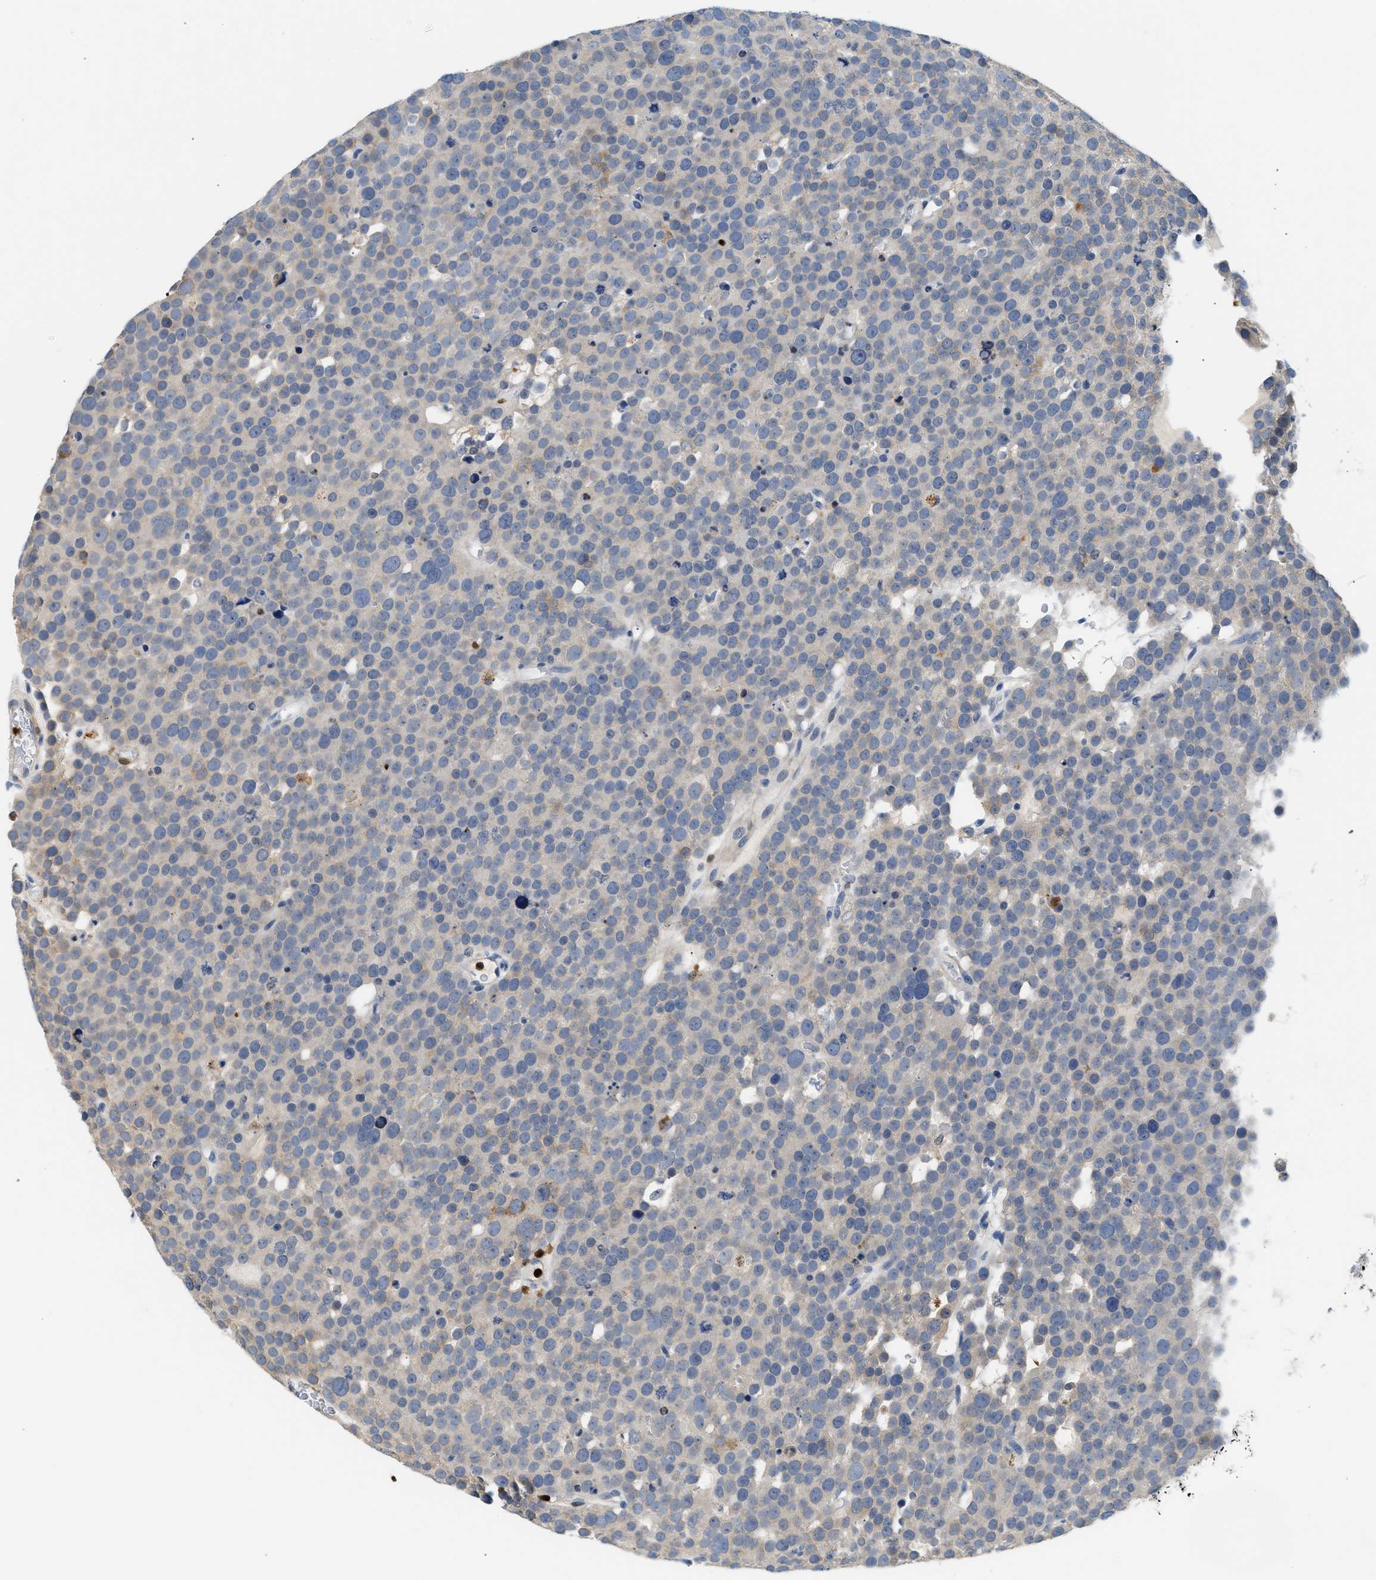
{"staining": {"intensity": "negative", "quantity": "none", "location": "none"}, "tissue": "testis cancer", "cell_type": "Tumor cells", "image_type": "cancer", "snomed": [{"axis": "morphology", "description": "Seminoma, NOS"}, {"axis": "topography", "description": "Testis"}], "caption": "This is an immunohistochemistry (IHC) histopathology image of human testis cancer (seminoma). There is no staining in tumor cells.", "gene": "SLIT2", "patient": {"sex": "male", "age": 71}}